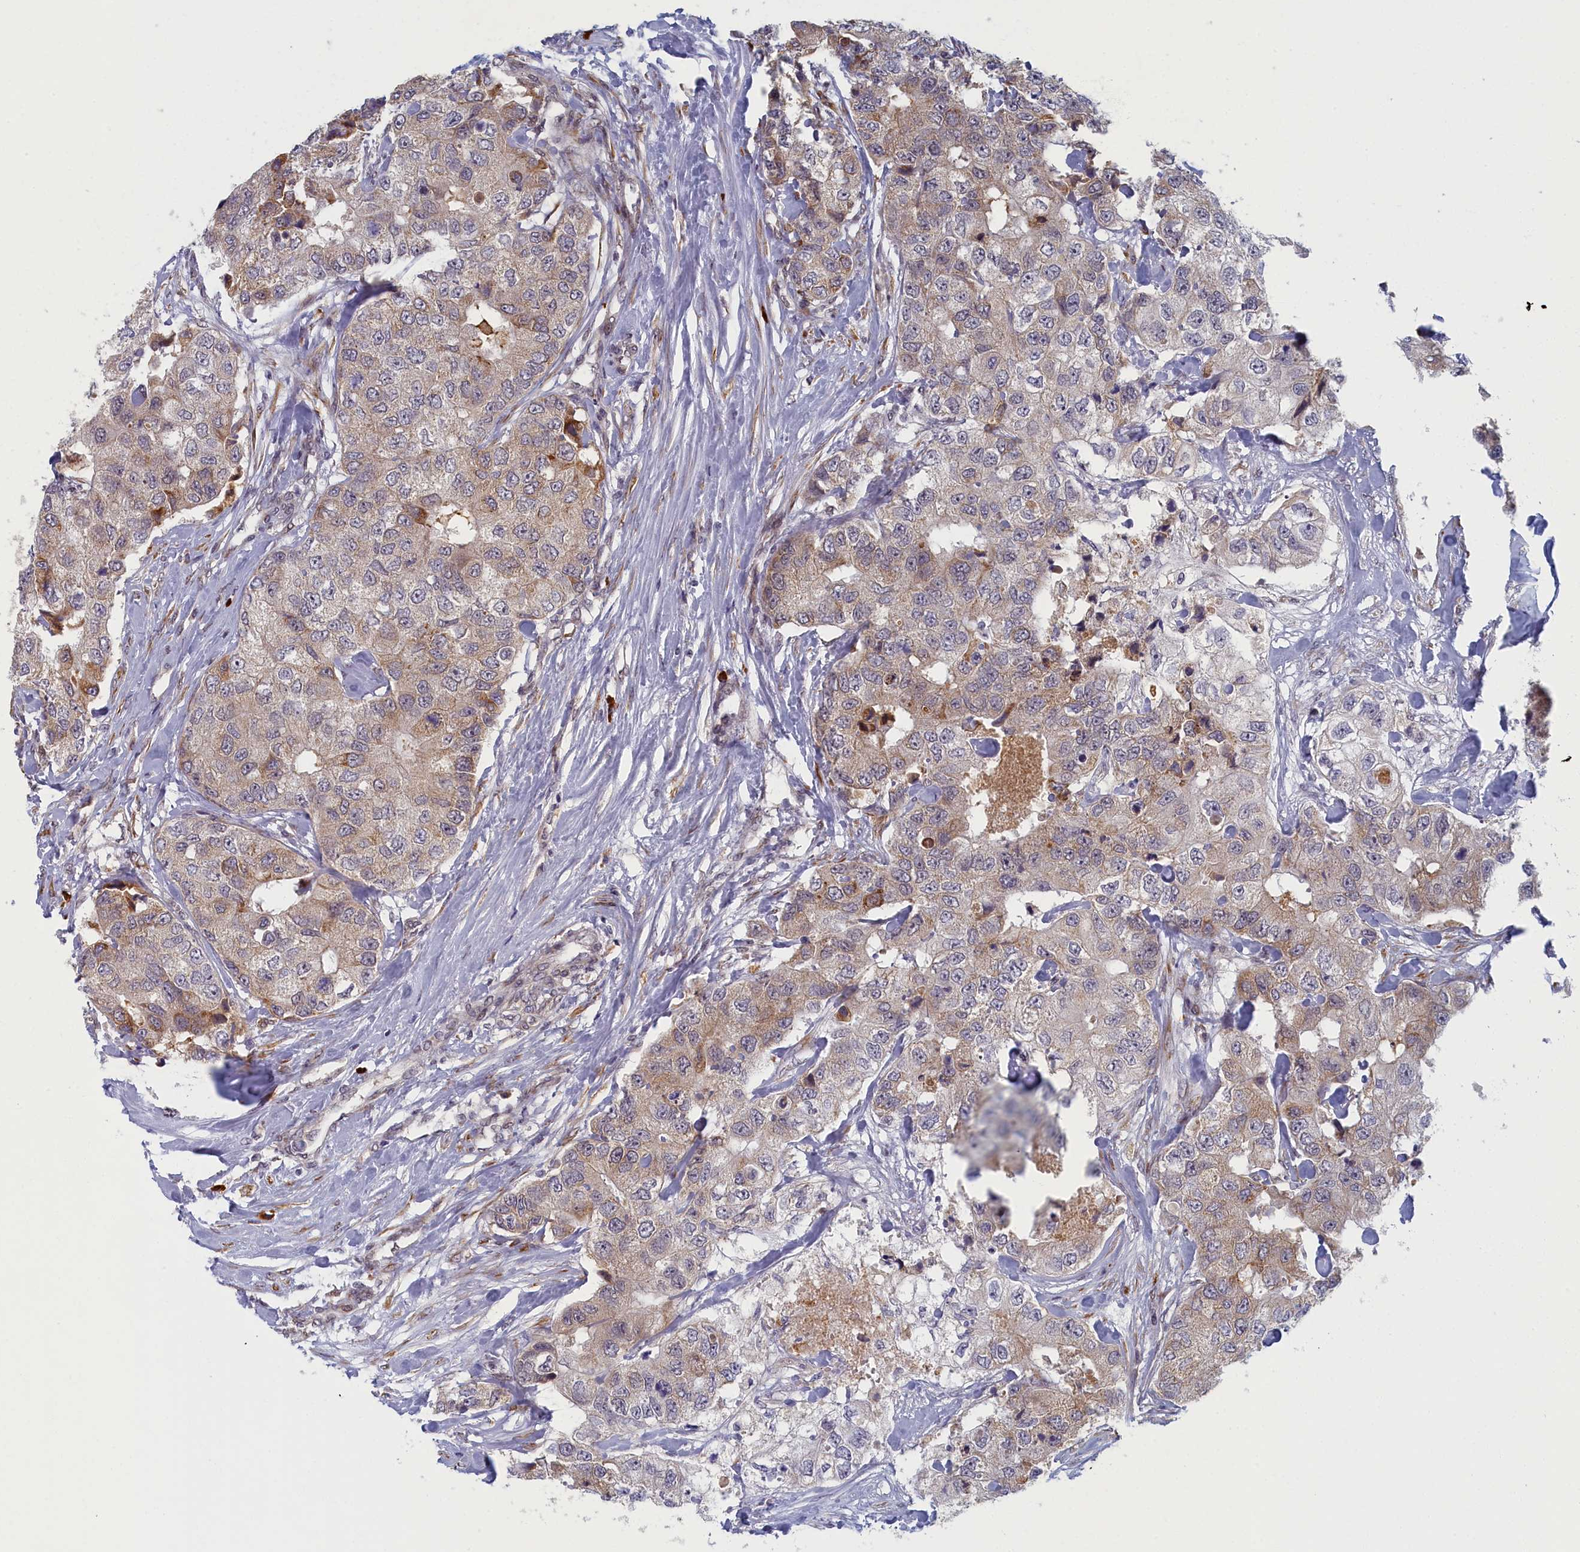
{"staining": {"intensity": "weak", "quantity": "25%-75%", "location": "cytoplasmic/membranous"}, "tissue": "breast cancer", "cell_type": "Tumor cells", "image_type": "cancer", "snomed": [{"axis": "morphology", "description": "Duct carcinoma"}, {"axis": "topography", "description": "Breast"}], "caption": "This is a histology image of immunohistochemistry (IHC) staining of breast cancer (invasive ductal carcinoma), which shows weak positivity in the cytoplasmic/membranous of tumor cells.", "gene": "DNAJC17", "patient": {"sex": "female", "age": 62}}